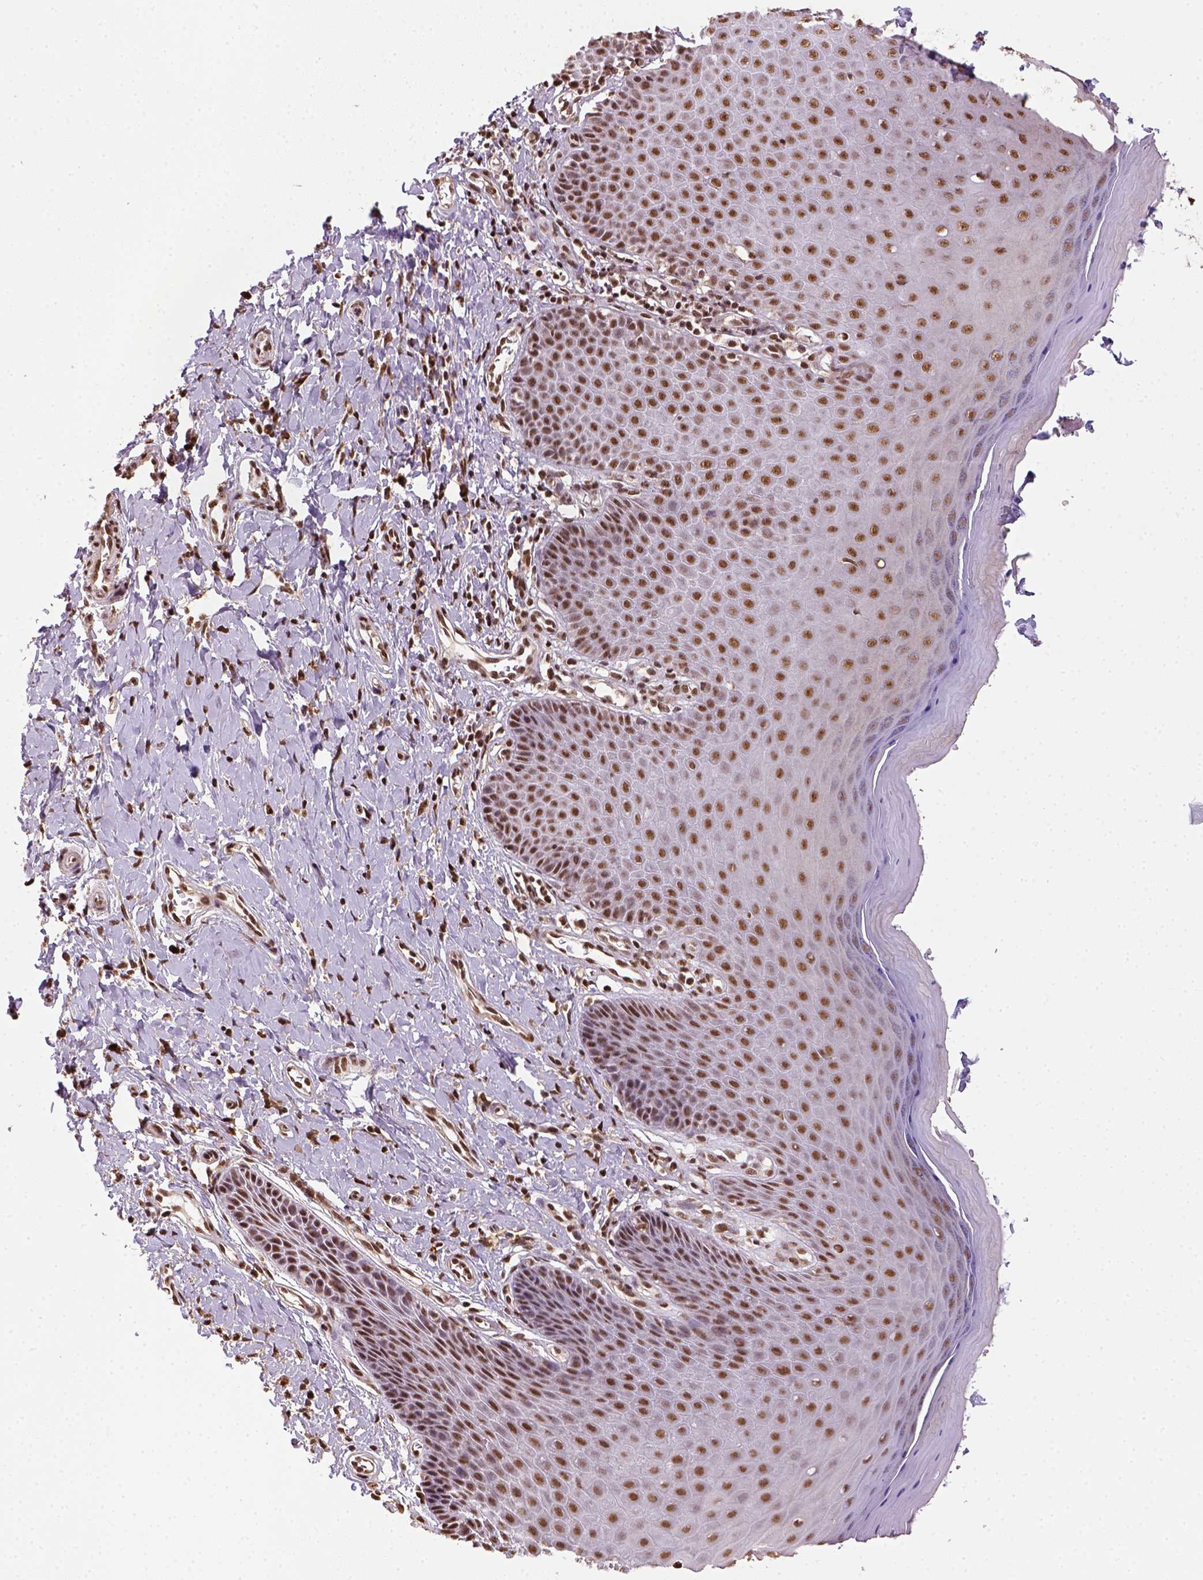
{"staining": {"intensity": "strong", "quantity": ">75%", "location": "nuclear"}, "tissue": "vagina", "cell_type": "Squamous epithelial cells", "image_type": "normal", "snomed": [{"axis": "morphology", "description": "Normal tissue, NOS"}, {"axis": "topography", "description": "Vagina"}], "caption": "High-power microscopy captured an immunohistochemistry (IHC) photomicrograph of unremarkable vagina, revealing strong nuclear positivity in approximately >75% of squamous epithelial cells.", "gene": "CCAR1", "patient": {"sex": "female", "age": 83}}